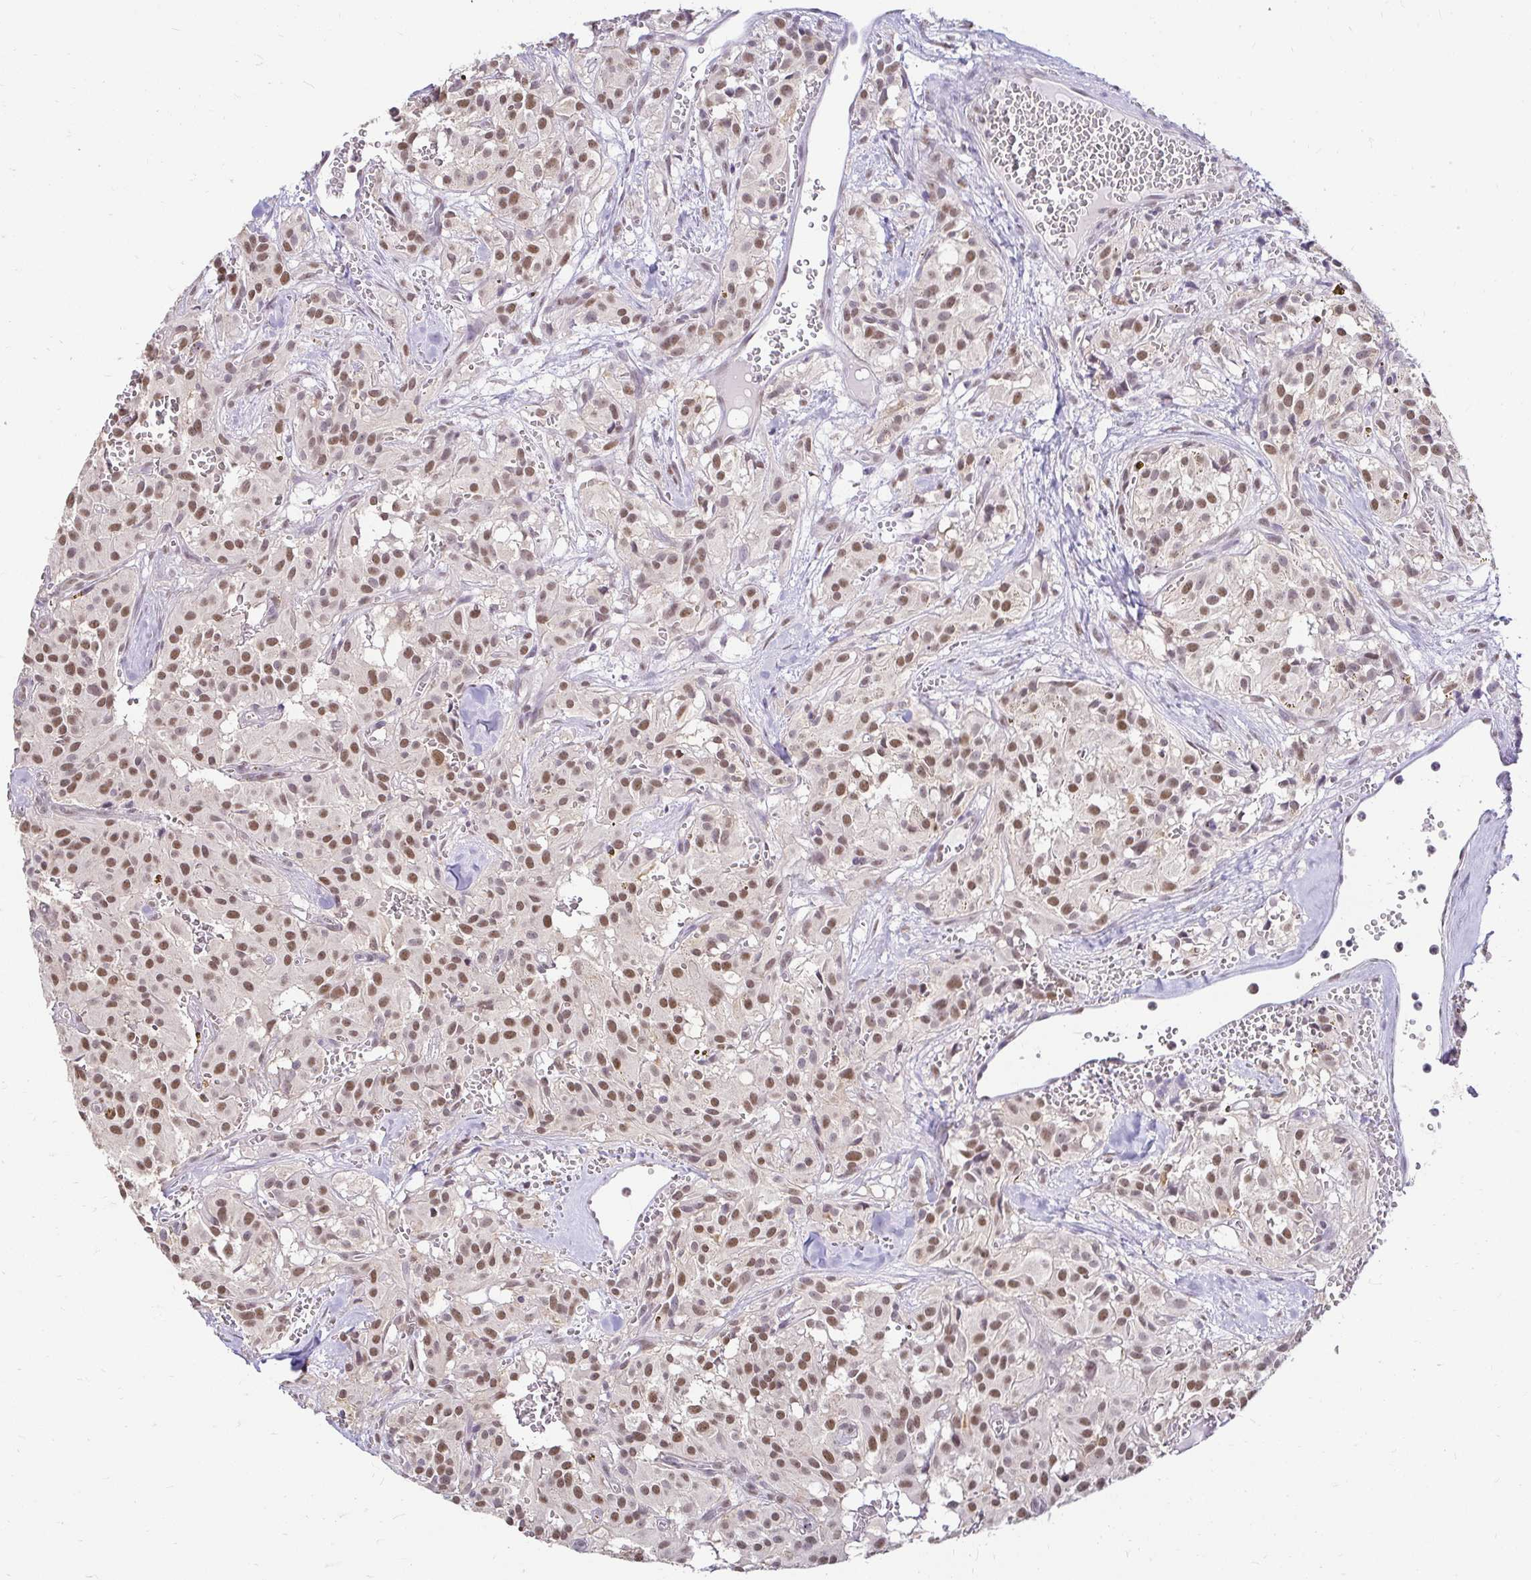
{"staining": {"intensity": "moderate", "quantity": ">75%", "location": "nuclear"}, "tissue": "glioma", "cell_type": "Tumor cells", "image_type": "cancer", "snomed": [{"axis": "morphology", "description": "Glioma, malignant, Low grade"}, {"axis": "topography", "description": "Brain"}], "caption": "Immunohistochemistry (IHC) photomicrograph of glioma stained for a protein (brown), which displays medium levels of moderate nuclear expression in approximately >75% of tumor cells.", "gene": "RIMS4", "patient": {"sex": "male", "age": 42}}